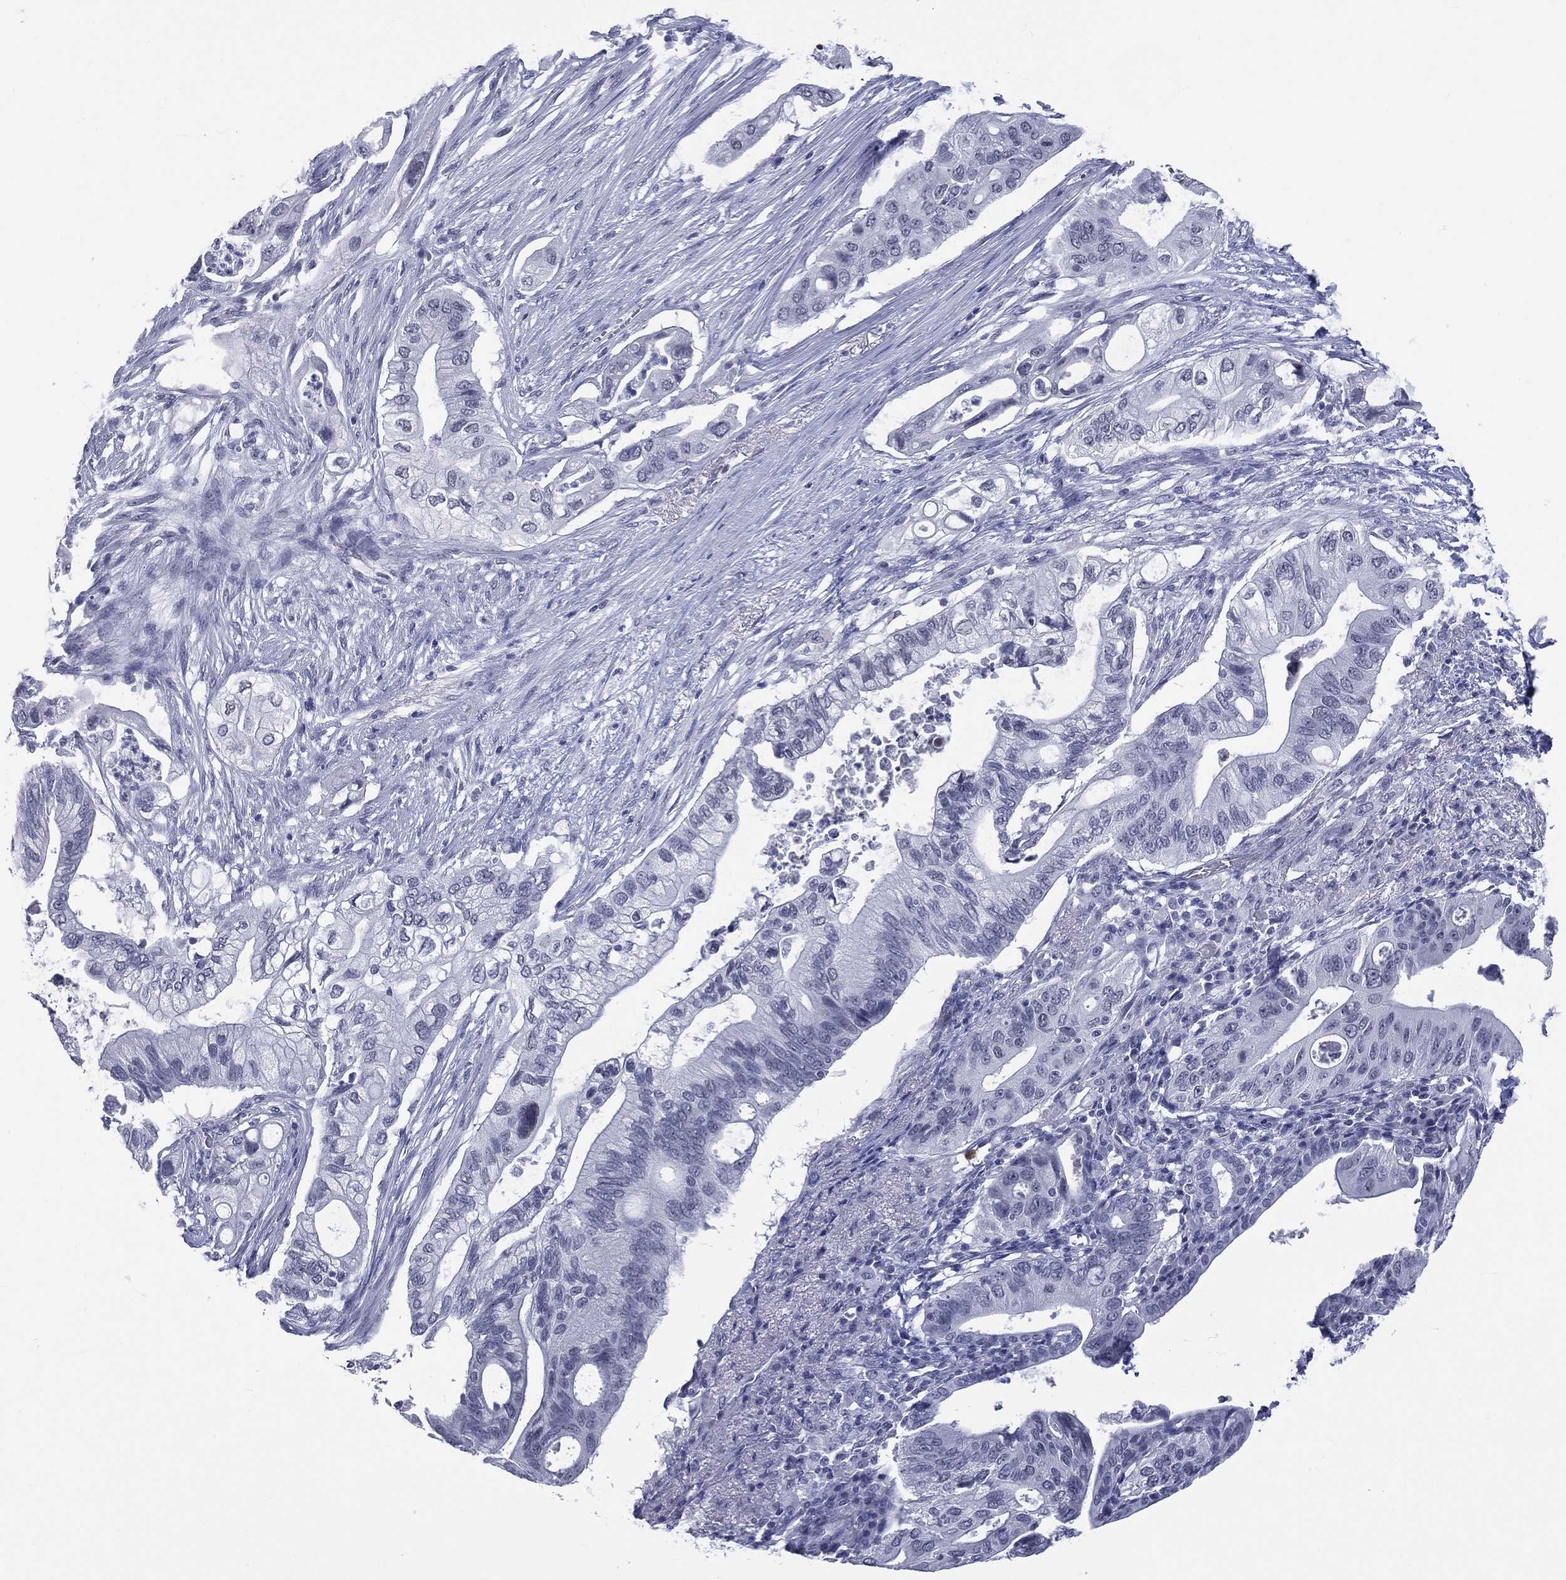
{"staining": {"intensity": "negative", "quantity": "none", "location": "none"}, "tissue": "pancreatic cancer", "cell_type": "Tumor cells", "image_type": "cancer", "snomed": [{"axis": "morphology", "description": "Adenocarcinoma, NOS"}, {"axis": "topography", "description": "Pancreas"}], "caption": "Histopathology image shows no protein staining in tumor cells of pancreatic cancer (adenocarcinoma) tissue. Brightfield microscopy of immunohistochemistry (IHC) stained with DAB (brown) and hematoxylin (blue), captured at high magnification.", "gene": "SSX1", "patient": {"sex": "female", "age": 72}}